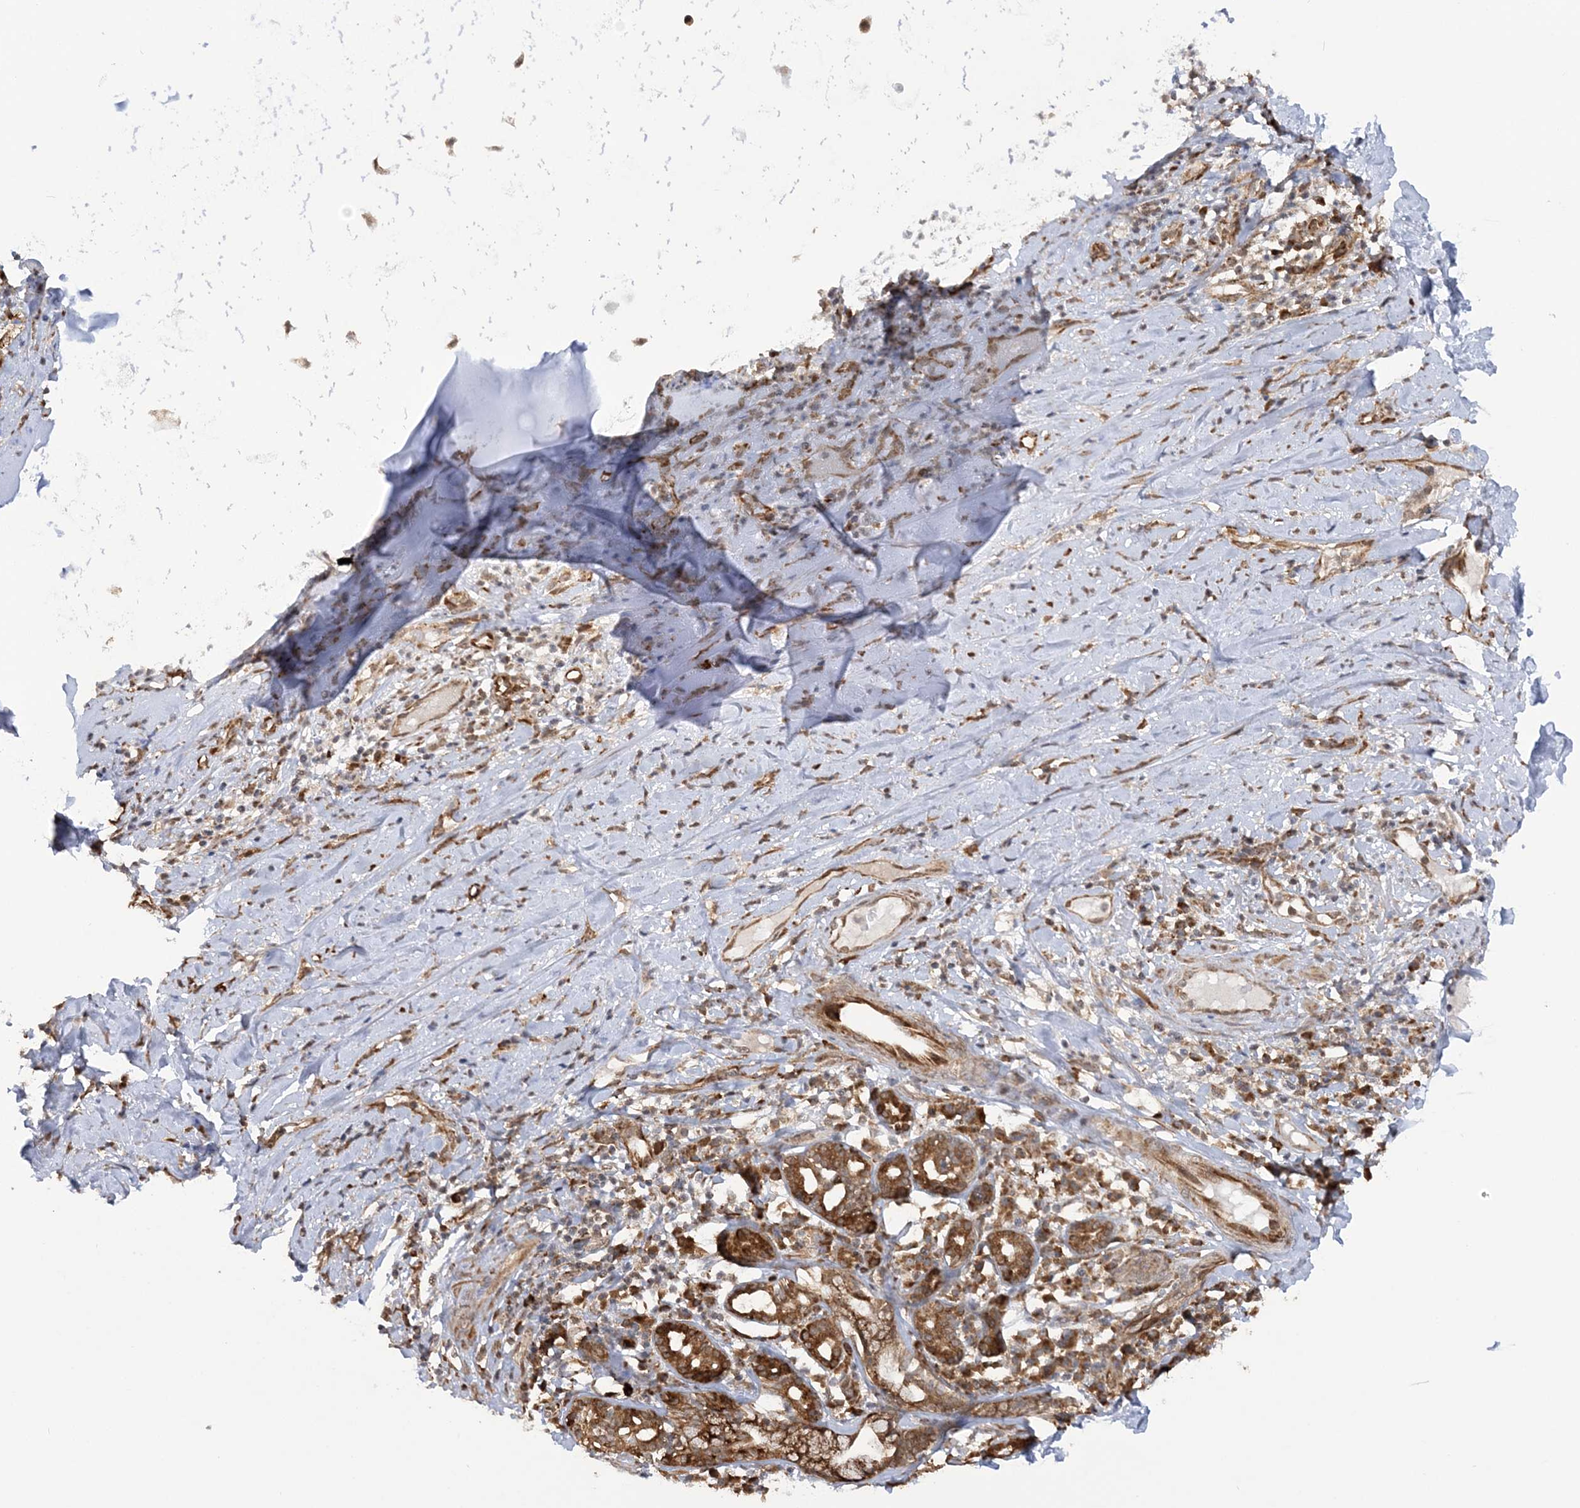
{"staining": {"intensity": "weak", "quantity": ">75%", "location": "cytoplasmic/membranous"}, "tissue": "adipose tissue", "cell_type": "Adipocytes", "image_type": "normal", "snomed": [{"axis": "morphology", "description": "Normal tissue, NOS"}, {"axis": "morphology", "description": "Basal cell carcinoma"}, {"axis": "topography", "description": "Cartilage tissue"}, {"axis": "topography", "description": "Nasopharynx"}, {"axis": "topography", "description": "Oral tissue"}], "caption": "IHC micrograph of normal adipose tissue: human adipose tissue stained using IHC demonstrates low levels of weak protein expression localized specifically in the cytoplasmic/membranous of adipocytes, appearing as a cytoplasmic/membranous brown color.", "gene": "MRPL47", "patient": {"sex": "female", "age": 77}}